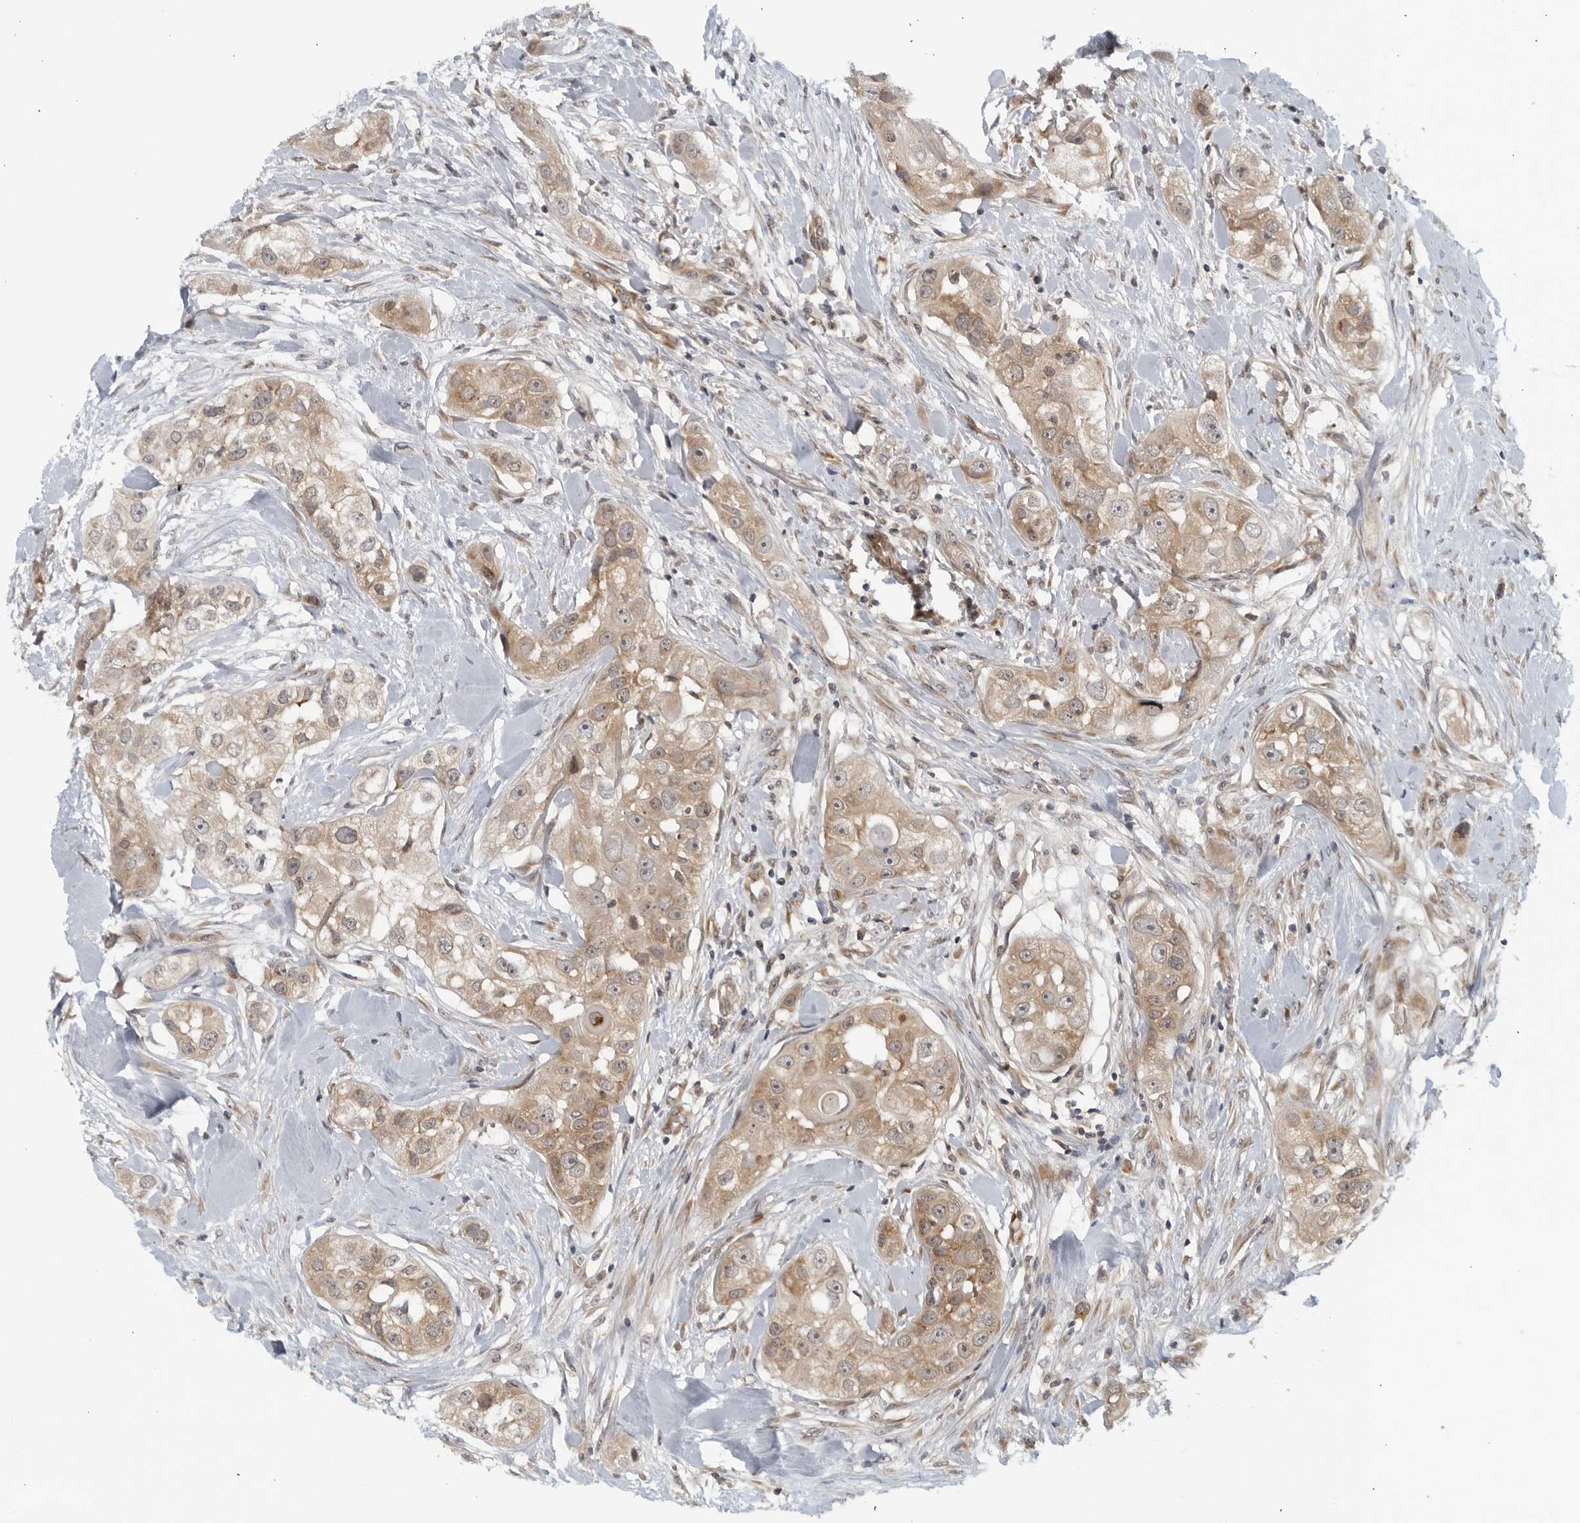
{"staining": {"intensity": "moderate", "quantity": ">75%", "location": "cytoplasmic/membranous"}, "tissue": "head and neck cancer", "cell_type": "Tumor cells", "image_type": "cancer", "snomed": [{"axis": "morphology", "description": "Normal tissue, NOS"}, {"axis": "morphology", "description": "Squamous cell carcinoma, NOS"}, {"axis": "topography", "description": "Skeletal muscle"}, {"axis": "topography", "description": "Head-Neck"}], "caption": "Head and neck cancer (squamous cell carcinoma) stained for a protein (brown) demonstrates moderate cytoplasmic/membranous positive expression in about >75% of tumor cells.", "gene": "RC3H1", "patient": {"sex": "male", "age": 51}}